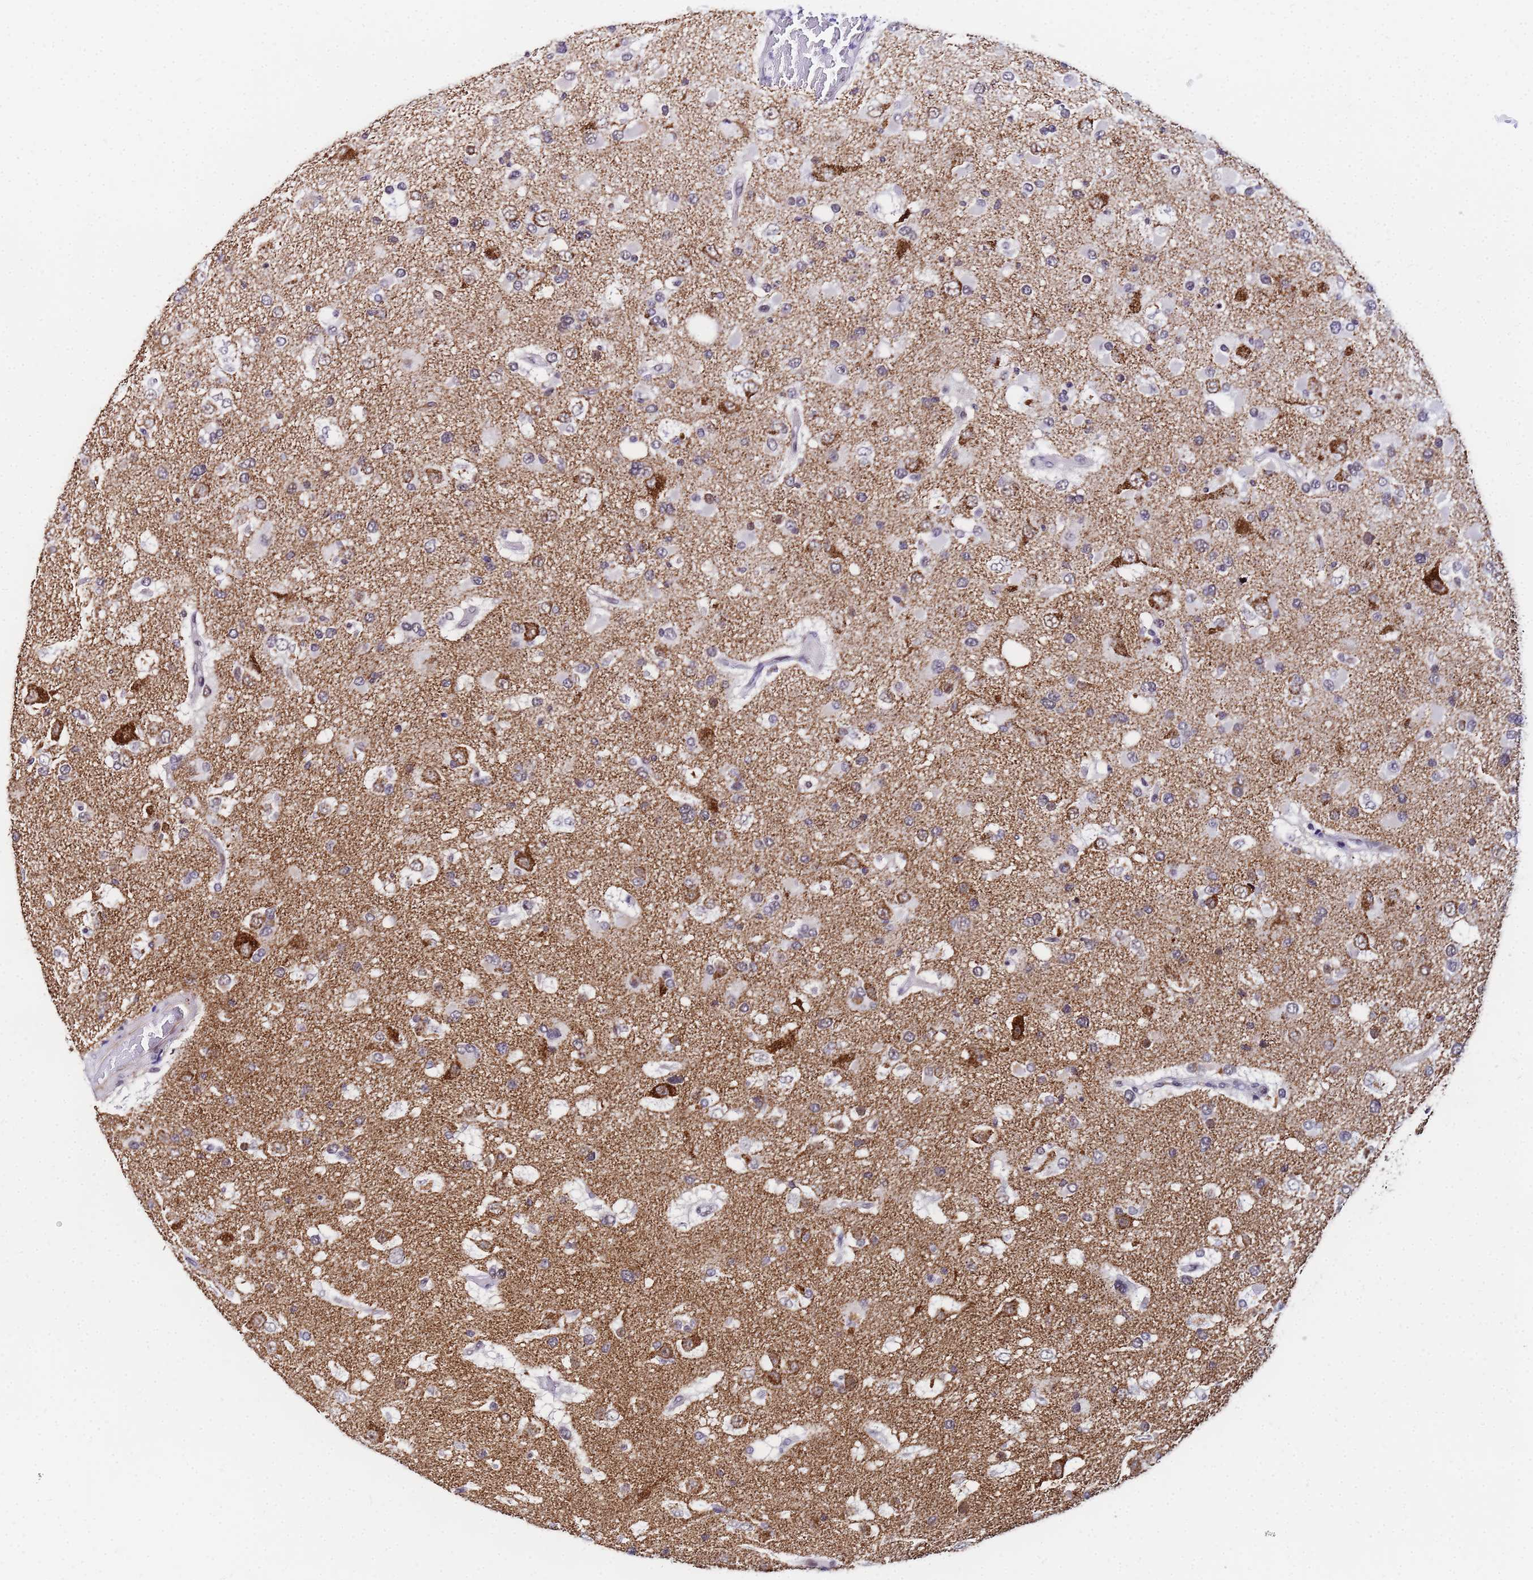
{"staining": {"intensity": "negative", "quantity": "none", "location": "none"}, "tissue": "glioma", "cell_type": "Tumor cells", "image_type": "cancer", "snomed": [{"axis": "morphology", "description": "Glioma, malignant, High grade"}, {"axis": "topography", "description": "Brain"}], "caption": "Glioma was stained to show a protein in brown. There is no significant expression in tumor cells.", "gene": "CKMT1A", "patient": {"sex": "male", "age": 53}}